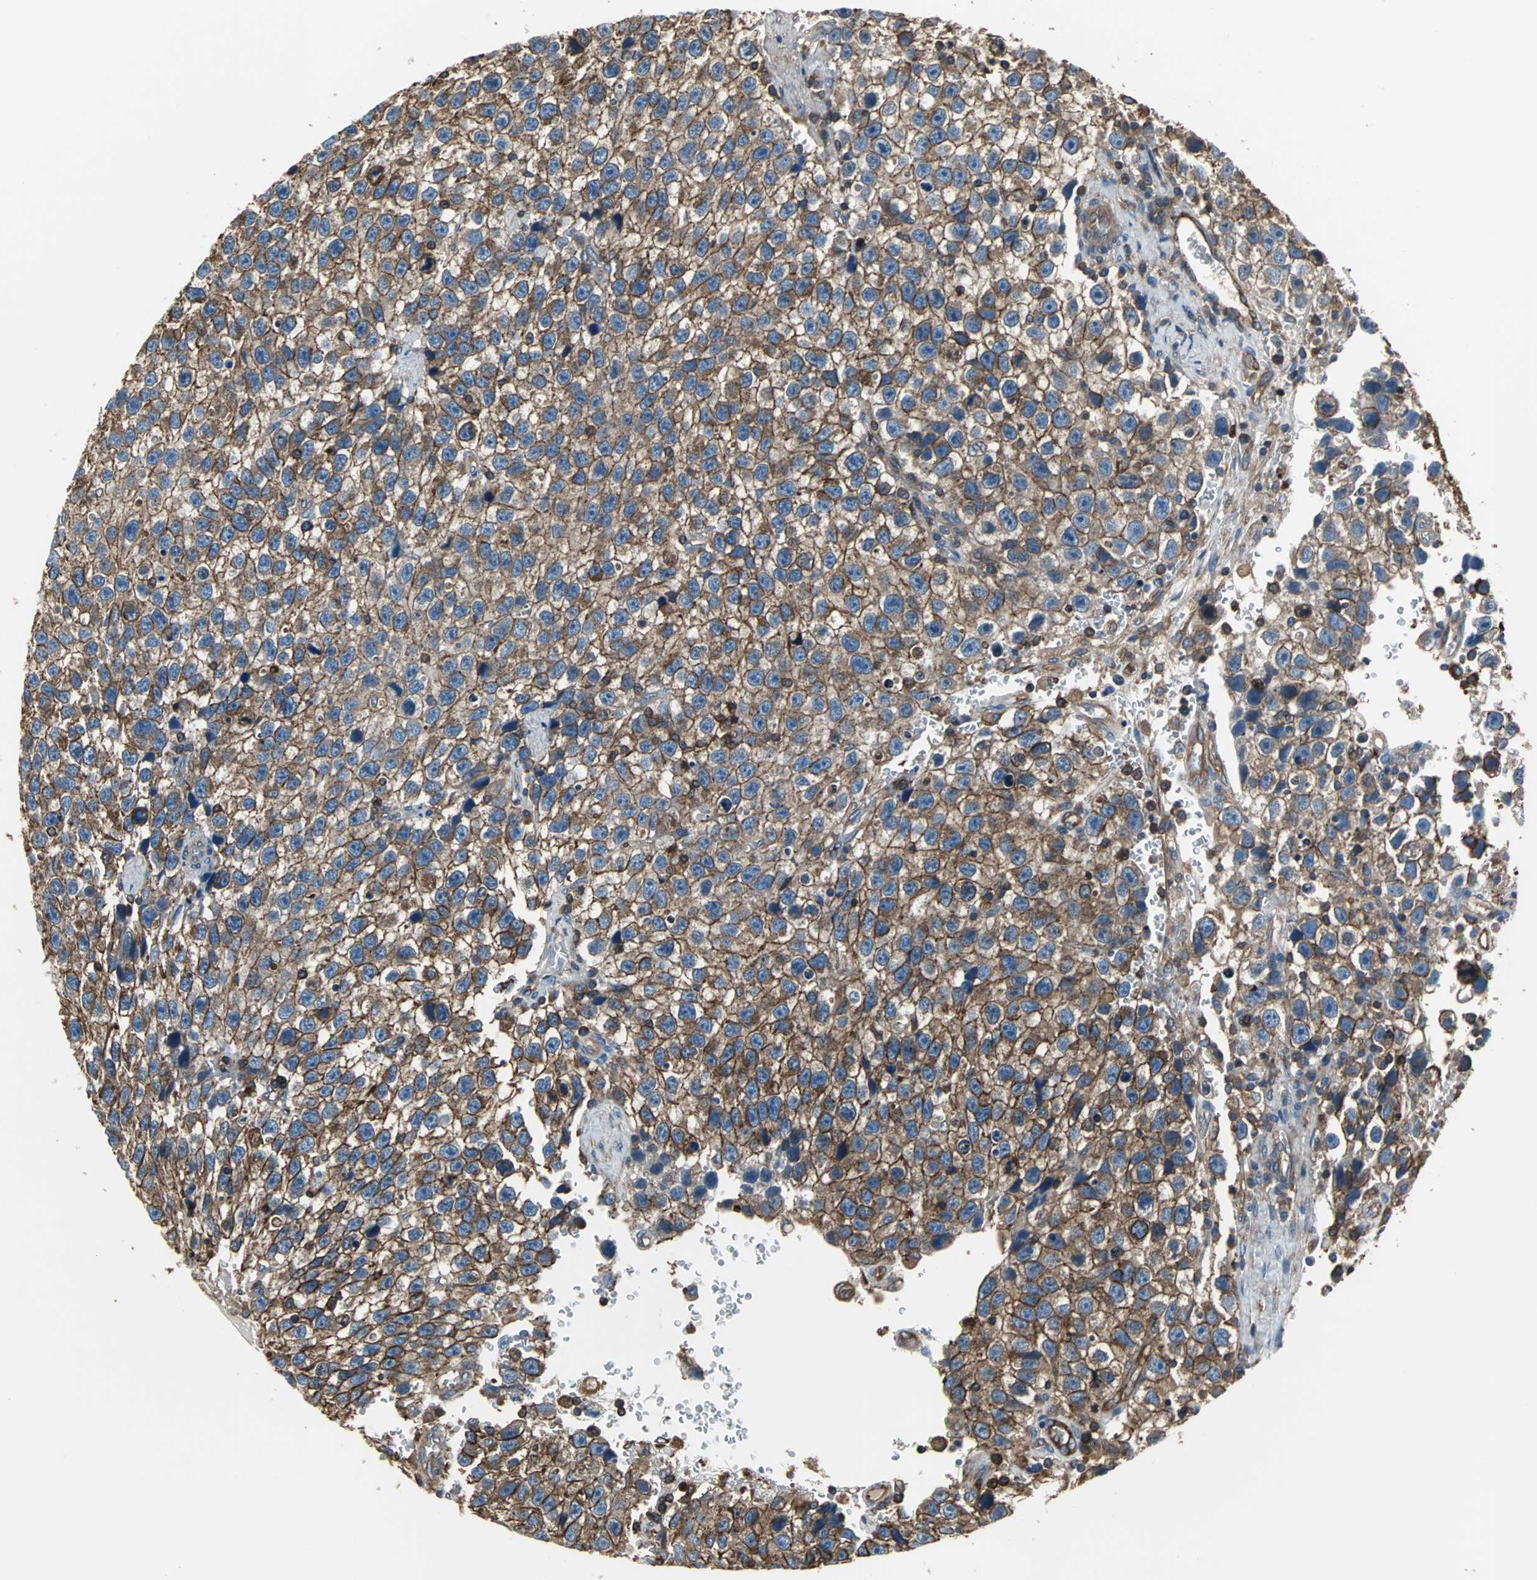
{"staining": {"intensity": "moderate", "quantity": ">75%", "location": "cytoplasmic/membranous"}, "tissue": "testis cancer", "cell_type": "Tumor cells", "image_type": "cancer", "snomed": [{"axis": "morphology", "description": "Seminoma, NOS"}, {"axis": "topography", "description": "Testis"}], "caption": "A brown stain highlights moderate cytoplasmic/membranous expression of a protein in testis cancer tumor cells.", "gene": "ACTN1", "patient": {"sex": "male", "age": 33}}